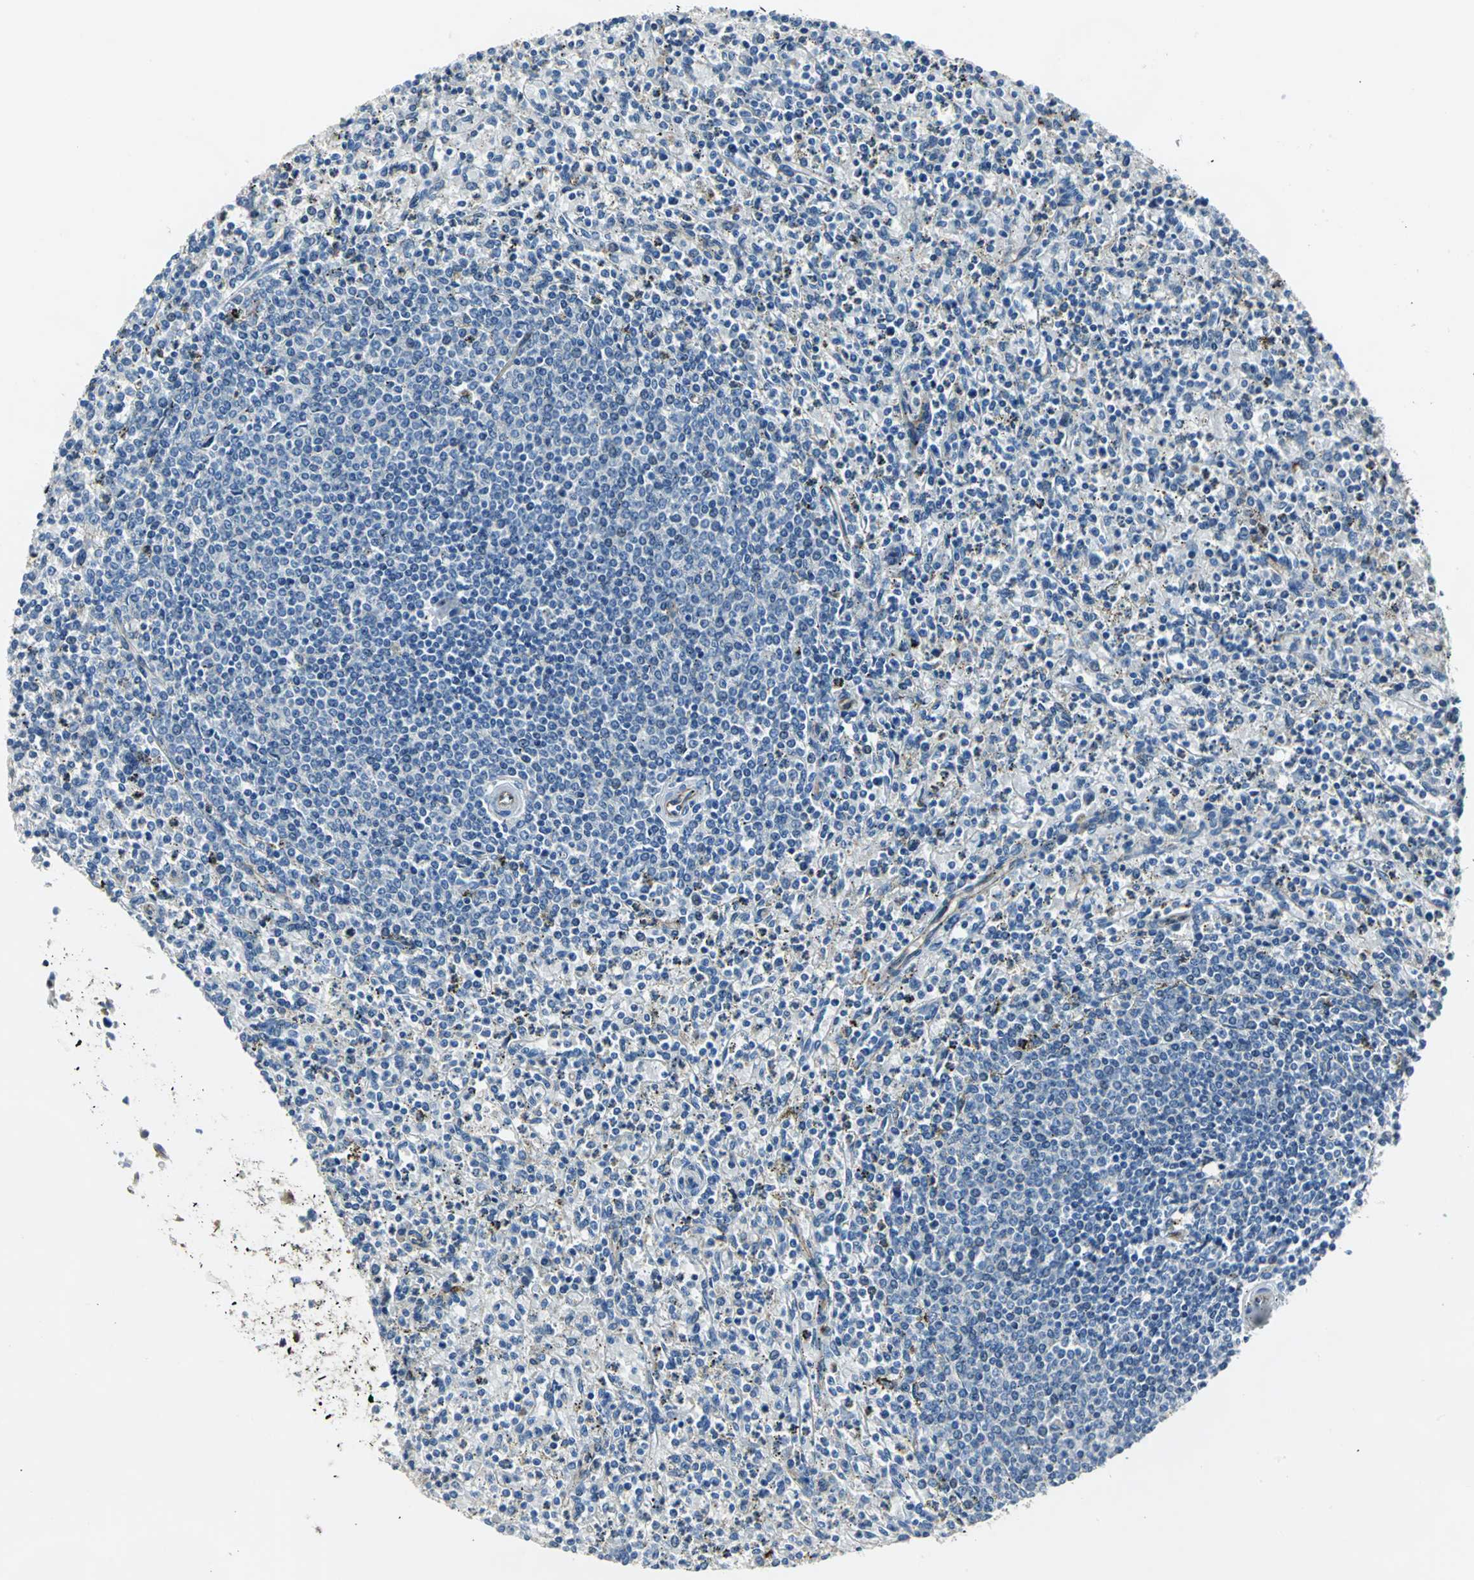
{"staining": {"intensity": "weak", "quantity": "<25%", "location": "cytoplasmic/membranous"}, "tissue": "spleen", "cell_type": "Cells in red pulp", "image_type": "normal", "snomed": [{"axis": "morphology", "description": "Normal tissue, NOS"}, {"axis": "topography", "description": "Spleen"}], "caption": "Cells in red pulp show no significant protein expression in normal spleen.", "gene": "ENSG00000285130", "patient": {"sex": "male", "age": 72}}